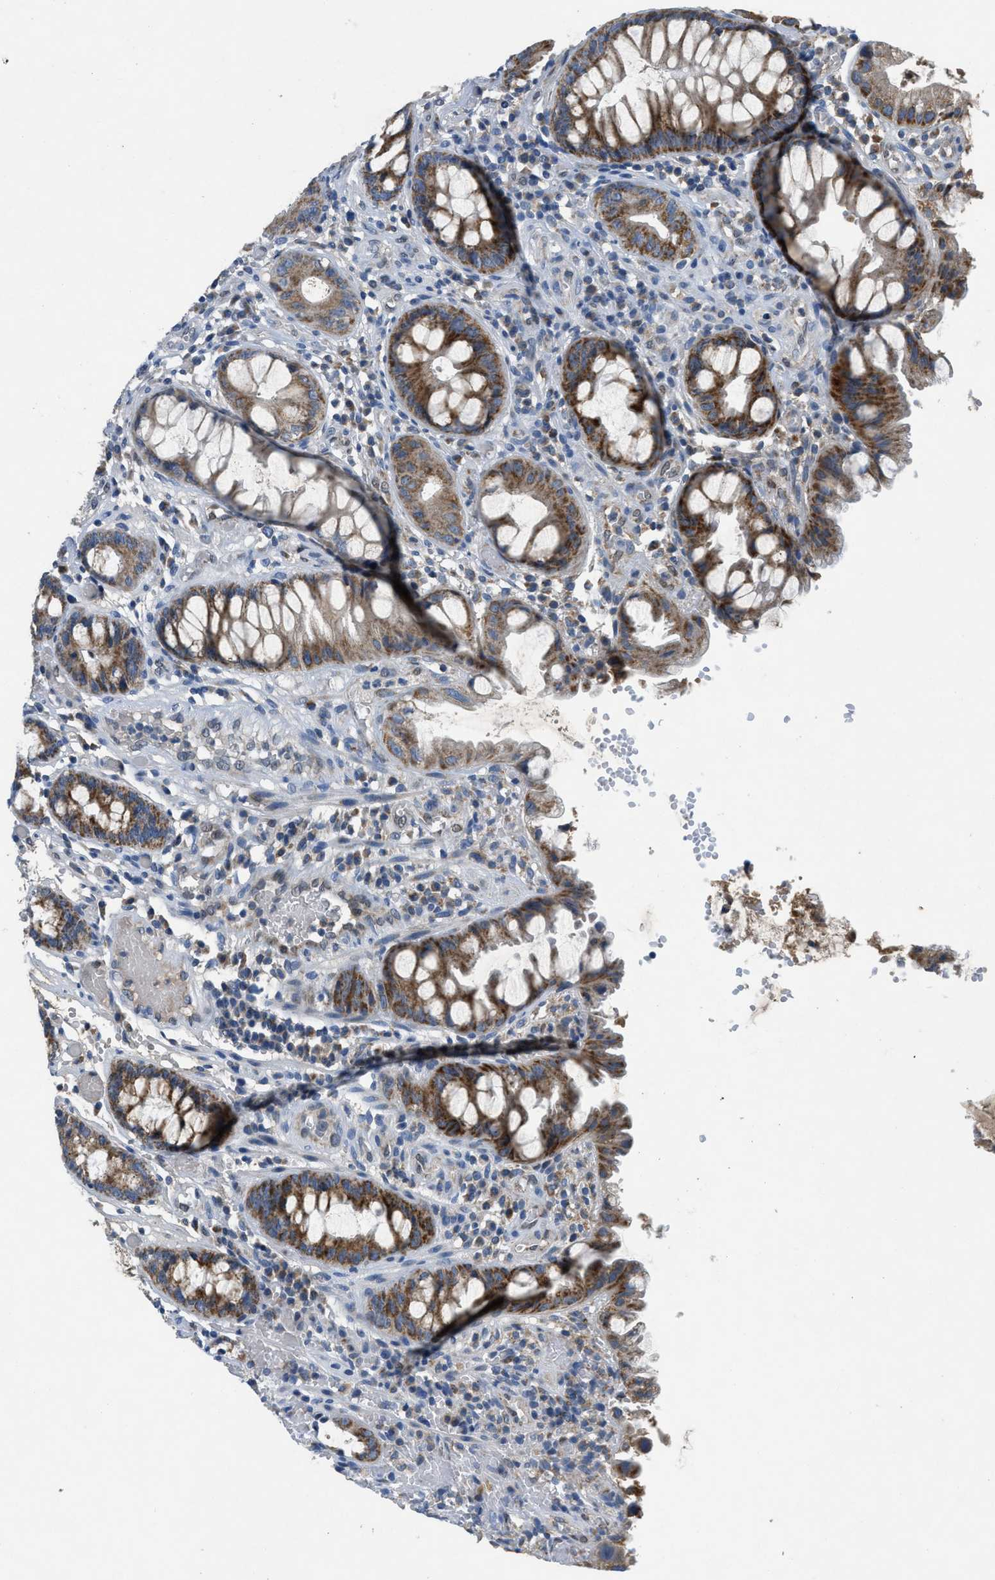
{"staining": {"intensity": "strong", "quantity": ">75%", "location": "cytoplasmic/membranous"}, "tissue": "colorectal cancer", "cell_type": "Tumor cells", "image_type": "cancer", "snomed": [{"axis": "morphology", "description": "Adenocarcinoma, NOS"}, {"axis": "topography", "description": "Colon"}], "caption": "Immunohistochemistry of adenocarcinoma (colorectal) displays high levels of strong cytoplasmic/membranous expression in about >75% of tumor cells. The staining is performed using DAB (3,3'-diaminobenzidine) brown chromogen to label protein expression. The nuclei are counter-stained blue using hematoxylin.", "gene": "PNKD", "patient": {"sex": "female", "age": 57}}